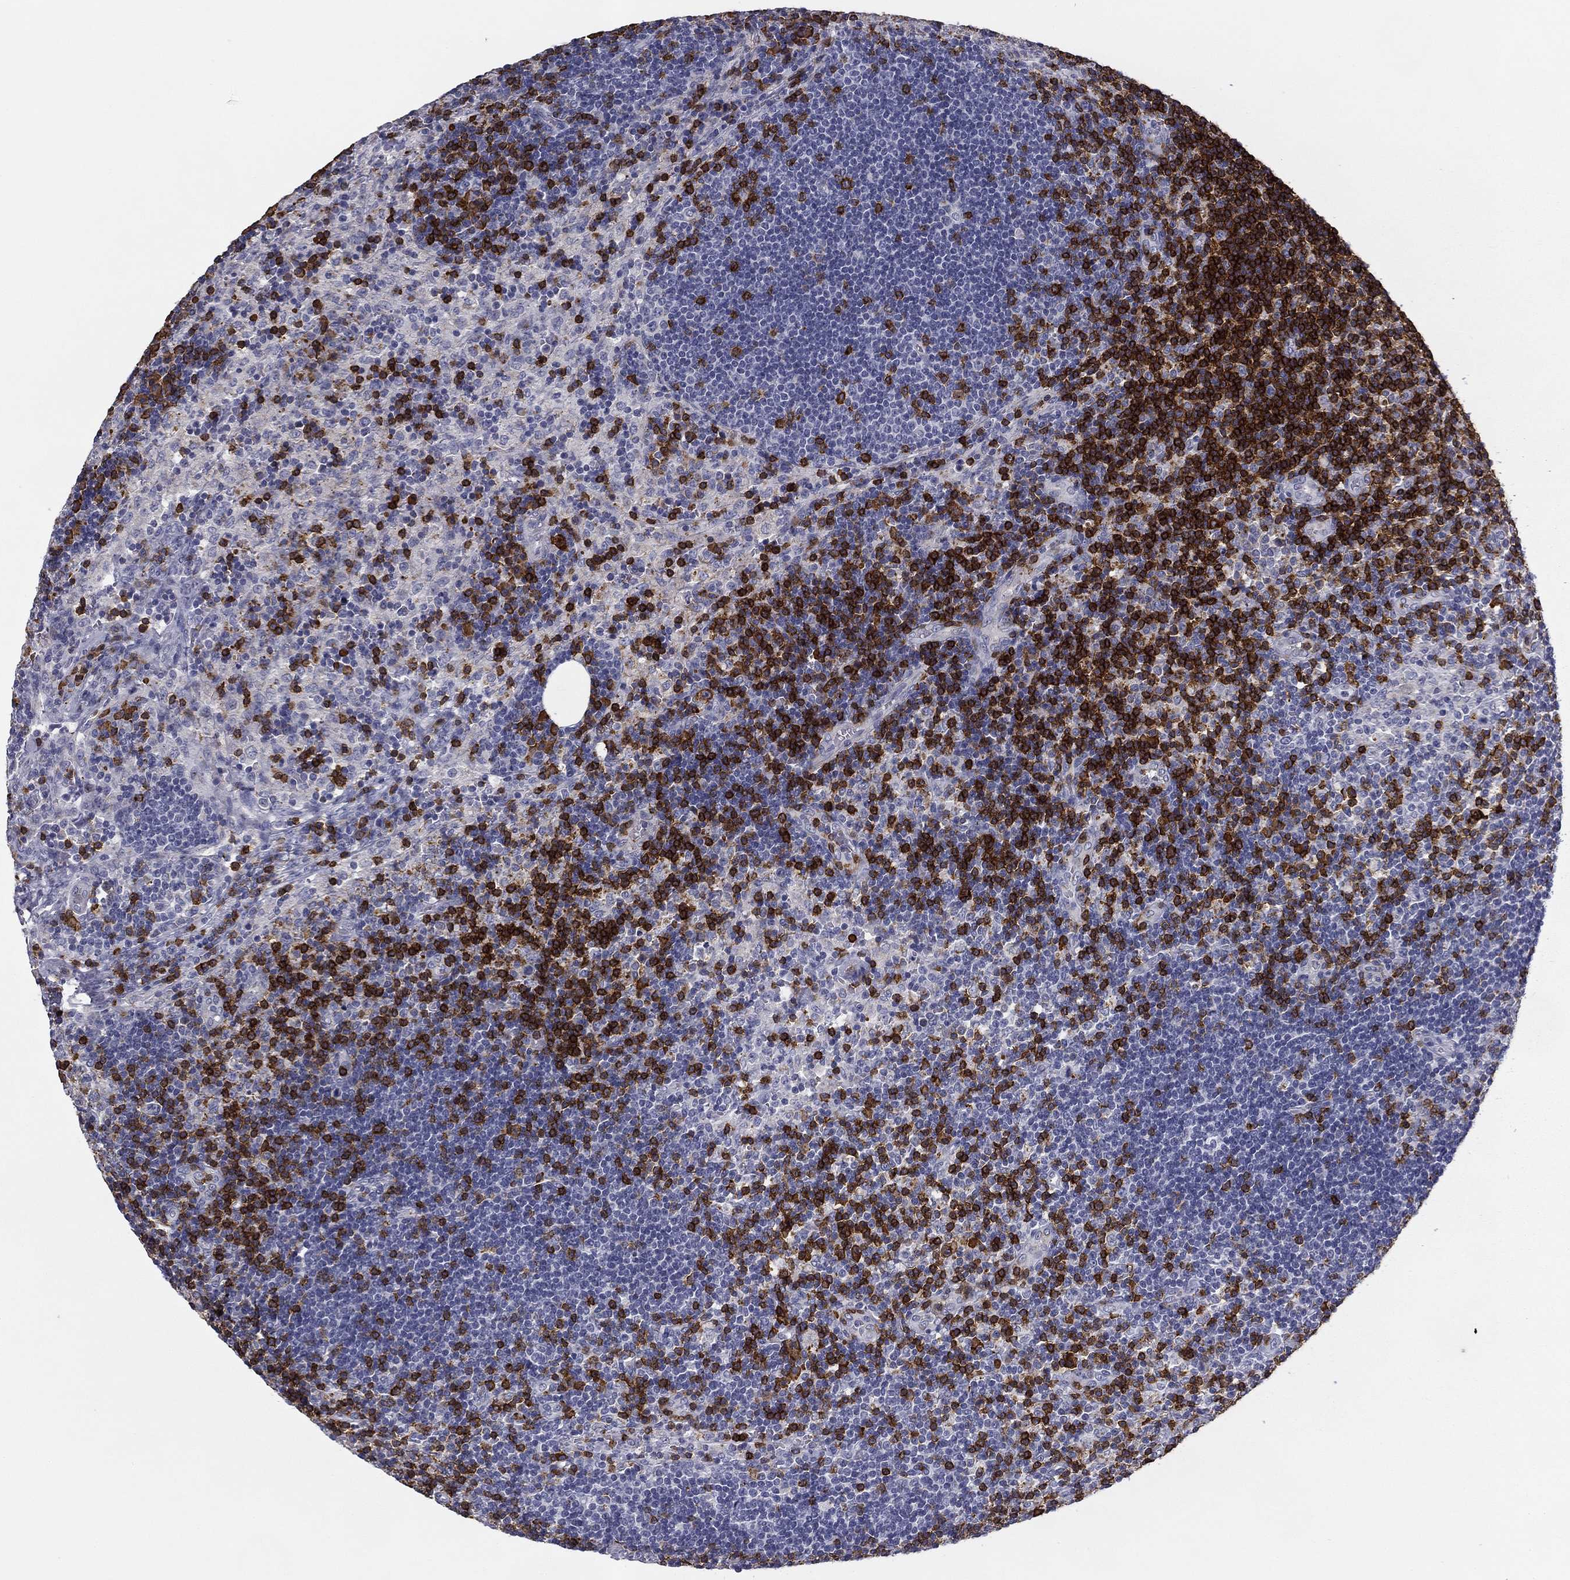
{"staining": {"intensity": "strong", "quantity": "<25%", "location": "cytoplasmic/membranous"}, "tissue": "lymph node", "cell_type": "Germinal center cells", "image_type": "normal", "snomed": [{"axis": "morphology", "description": "Normal tissue, NOS"}, {"axis": "topography", "description": "Lymph node"}], "caption": "Immunohistochemical staining of benign human lymph node displays medium levels of strong cytoplasmic/membranous positivity in about <25% of germinal center cells. Ihc stains the protein in brown and the nuclei are stained blue.", "gene": "TRAT1", "patient": {"sex": "male", "age": 63}}